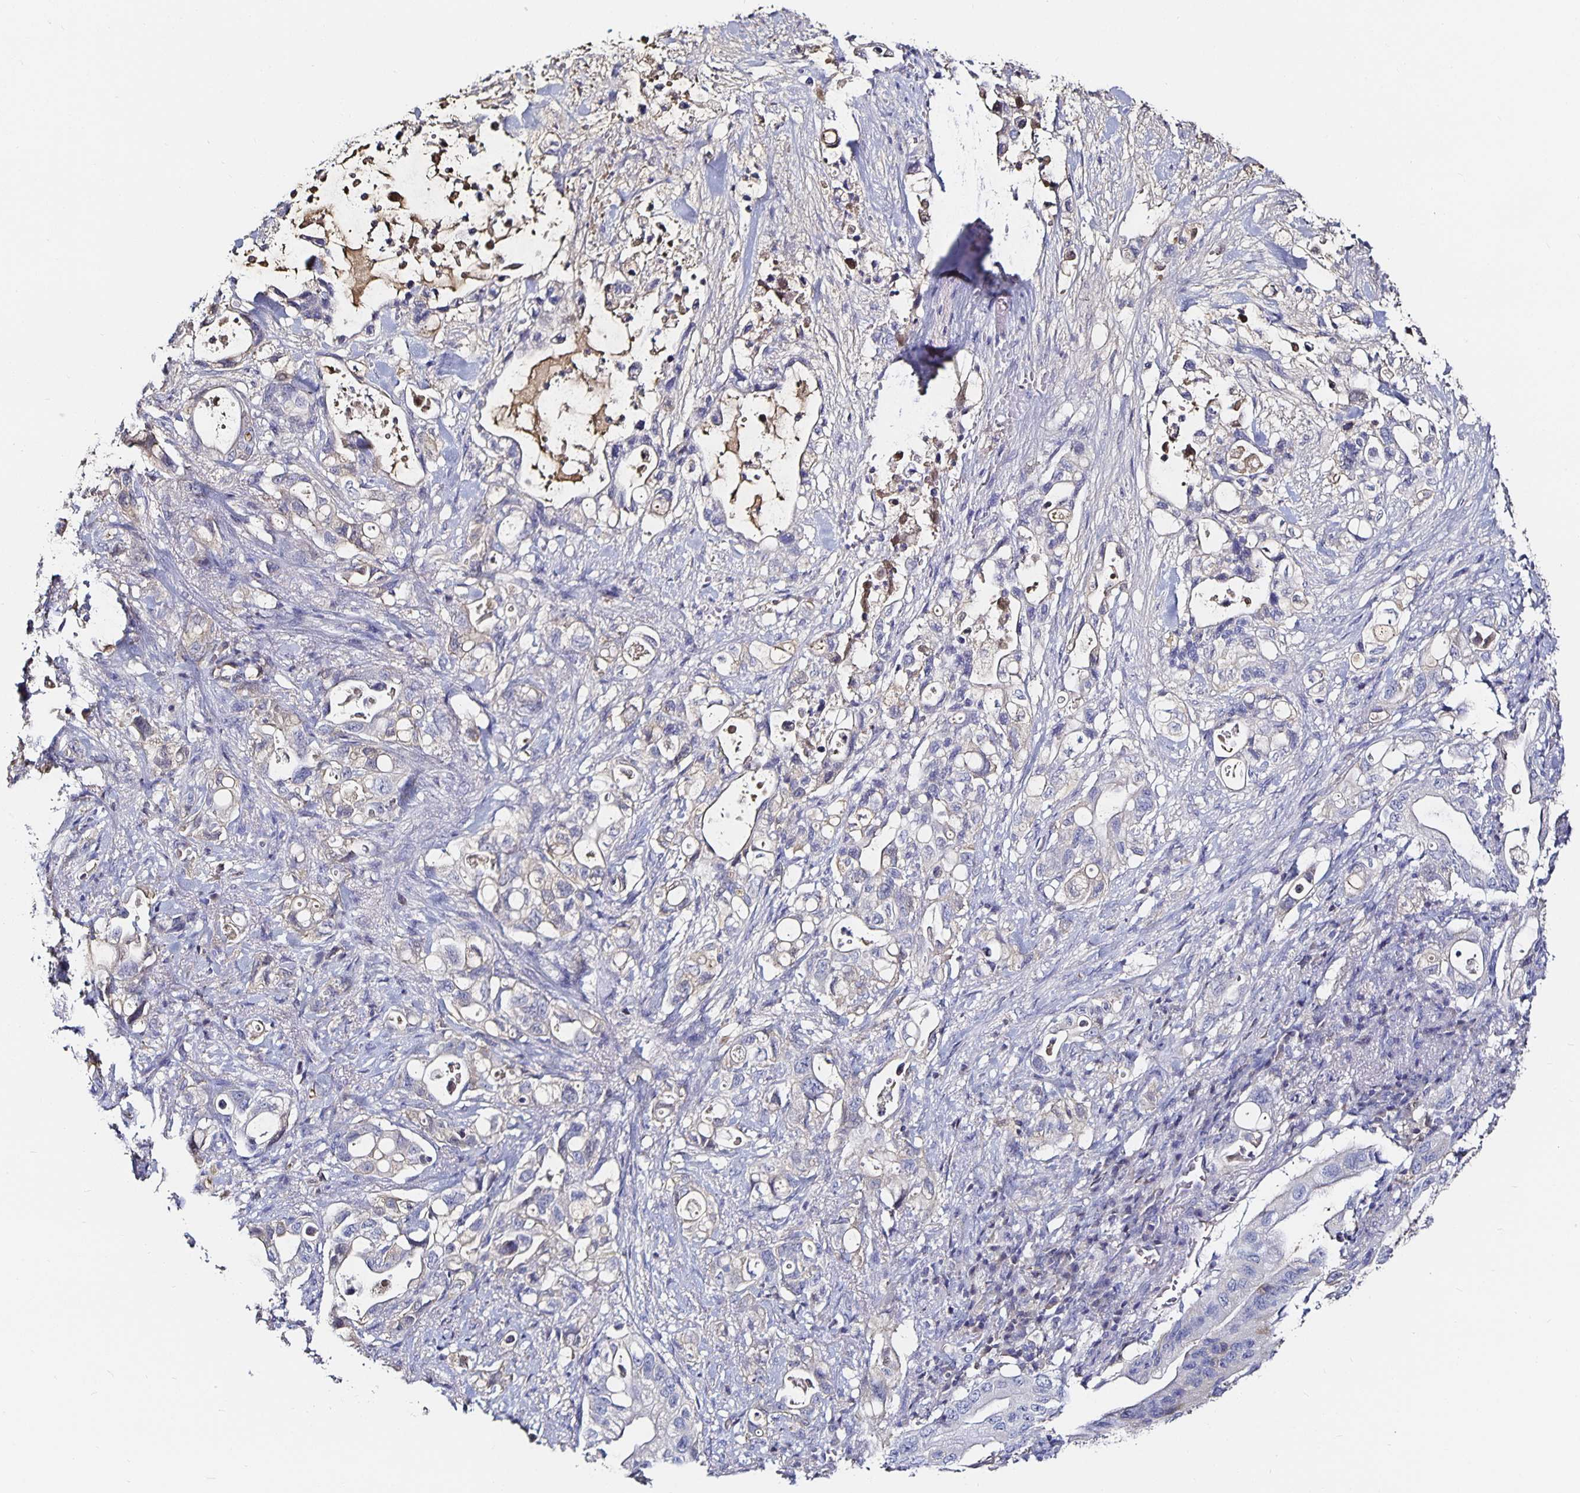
{"staining": {"intensity": "negative", "quantity": "none", "location": "none"}, "tissue": "pancreatic cancer", "cell_type": "Tumor cells", "image_type": "cancer", "snomed": [{"axis": "morphology", "description": "Adenocarcinoma, NOS"}, {"axis": "topography", "description": "Pancreas"}], "caption": "Tumor cells are negative for protein expression in human pancreatic cancer (adenocarcinoma). The staining was performed using DAB to visualize the protein expression in brown, while the nuclei were stained in blue with hematoxylin (Magnification: 20x).", "gene": "TTR", "patient": {"sex": "female", "age": 72}}